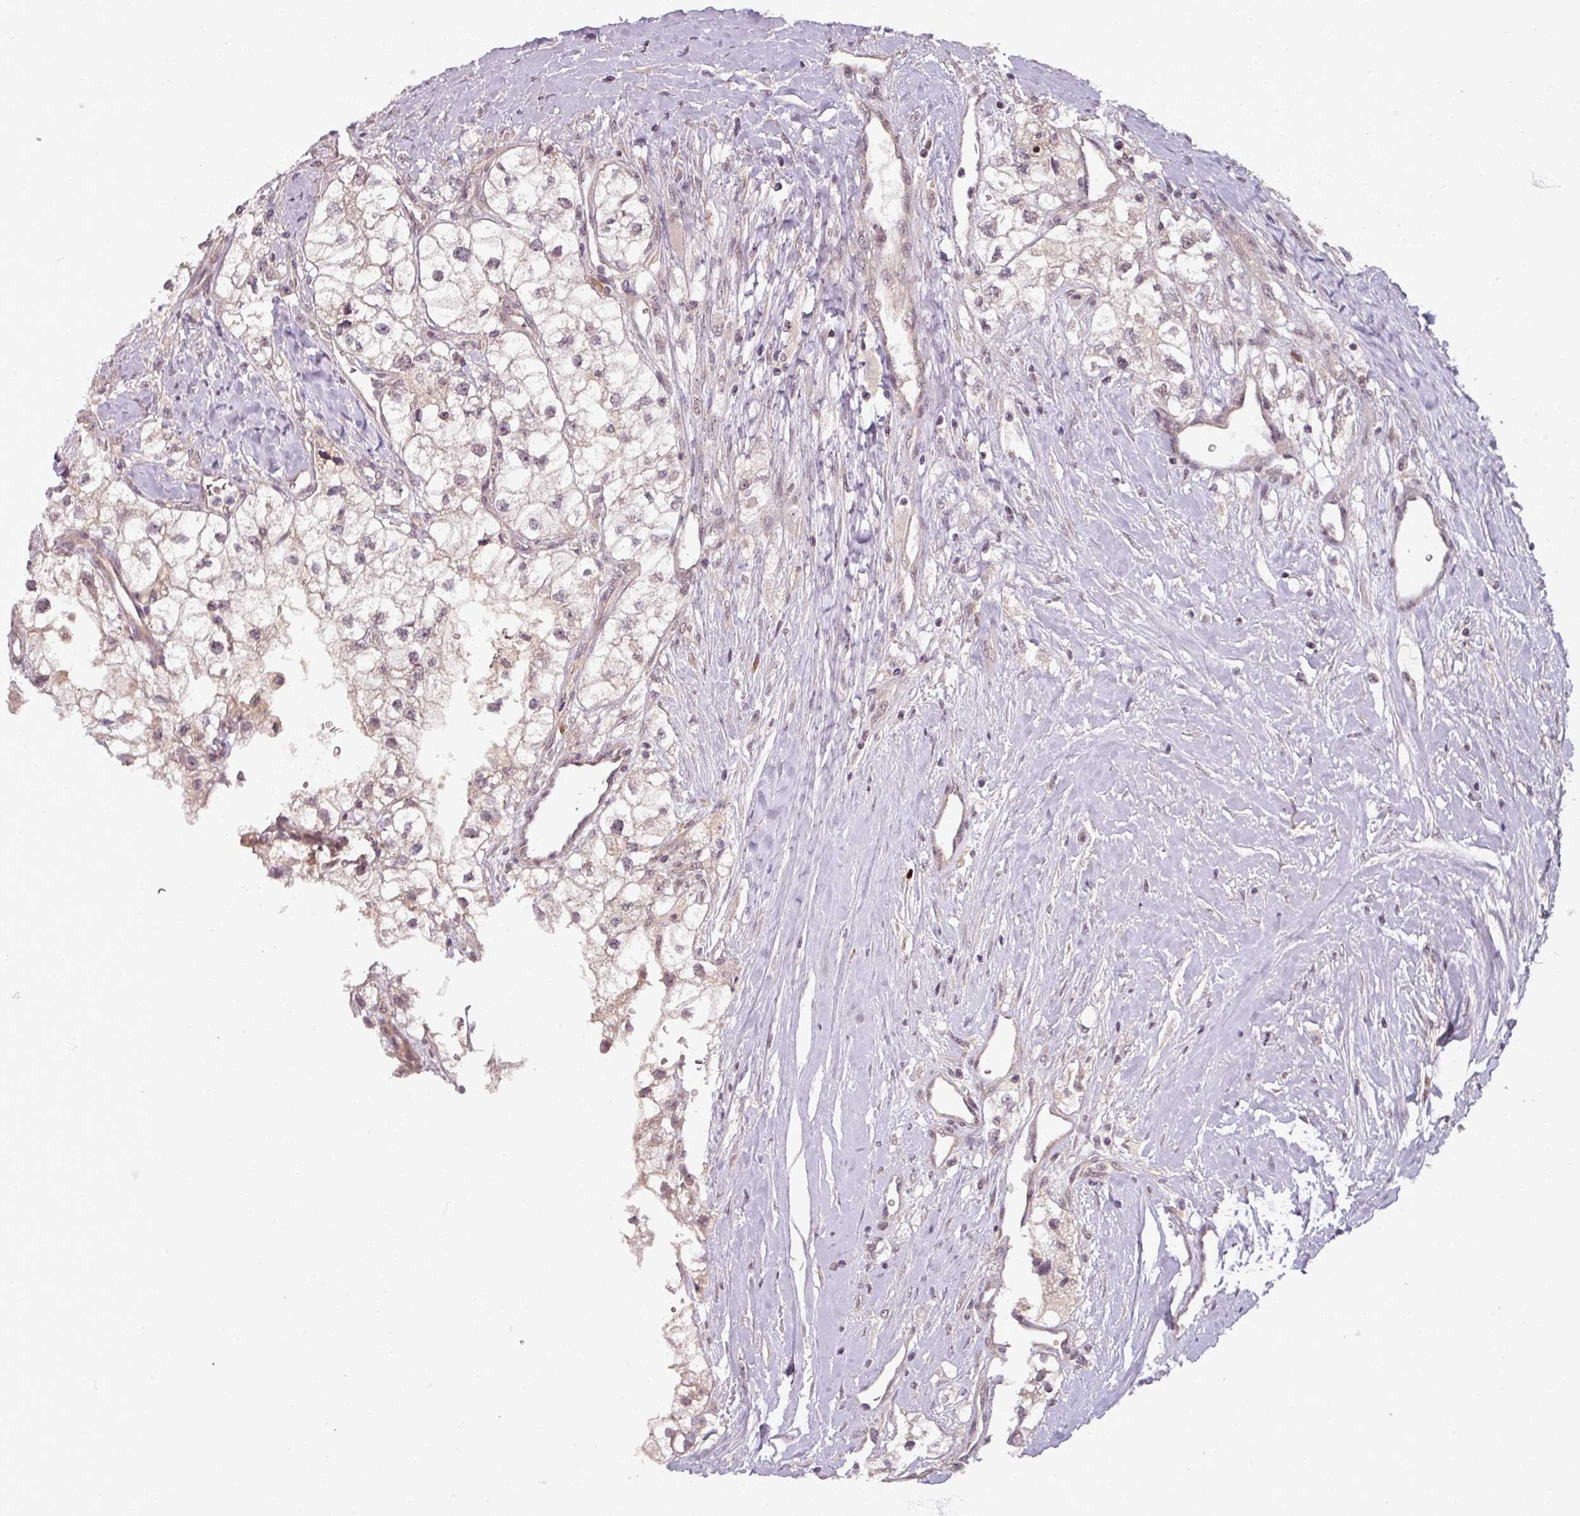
{"staining": {"intensity": "negative", "quantity": "none", "location": "none"}, "tissue": "renal cancer", "cell_type": "Tumor cells", "image_type": "cancer", "snomed": [{"axis": "morphology", "description": "Adenocarcinoma, NOS"}, {"axis": "topography", "description": "Kidney"}], "caption": "Adenocarcinoma (renal) was stained to show a protein in brown. There is no significant positivity in tumor cells. (DAB IHC visualized using brightfield microscopy, high magnification).", "gene": "POLR2G", "patient": {"sex": "male", "age": 59}}